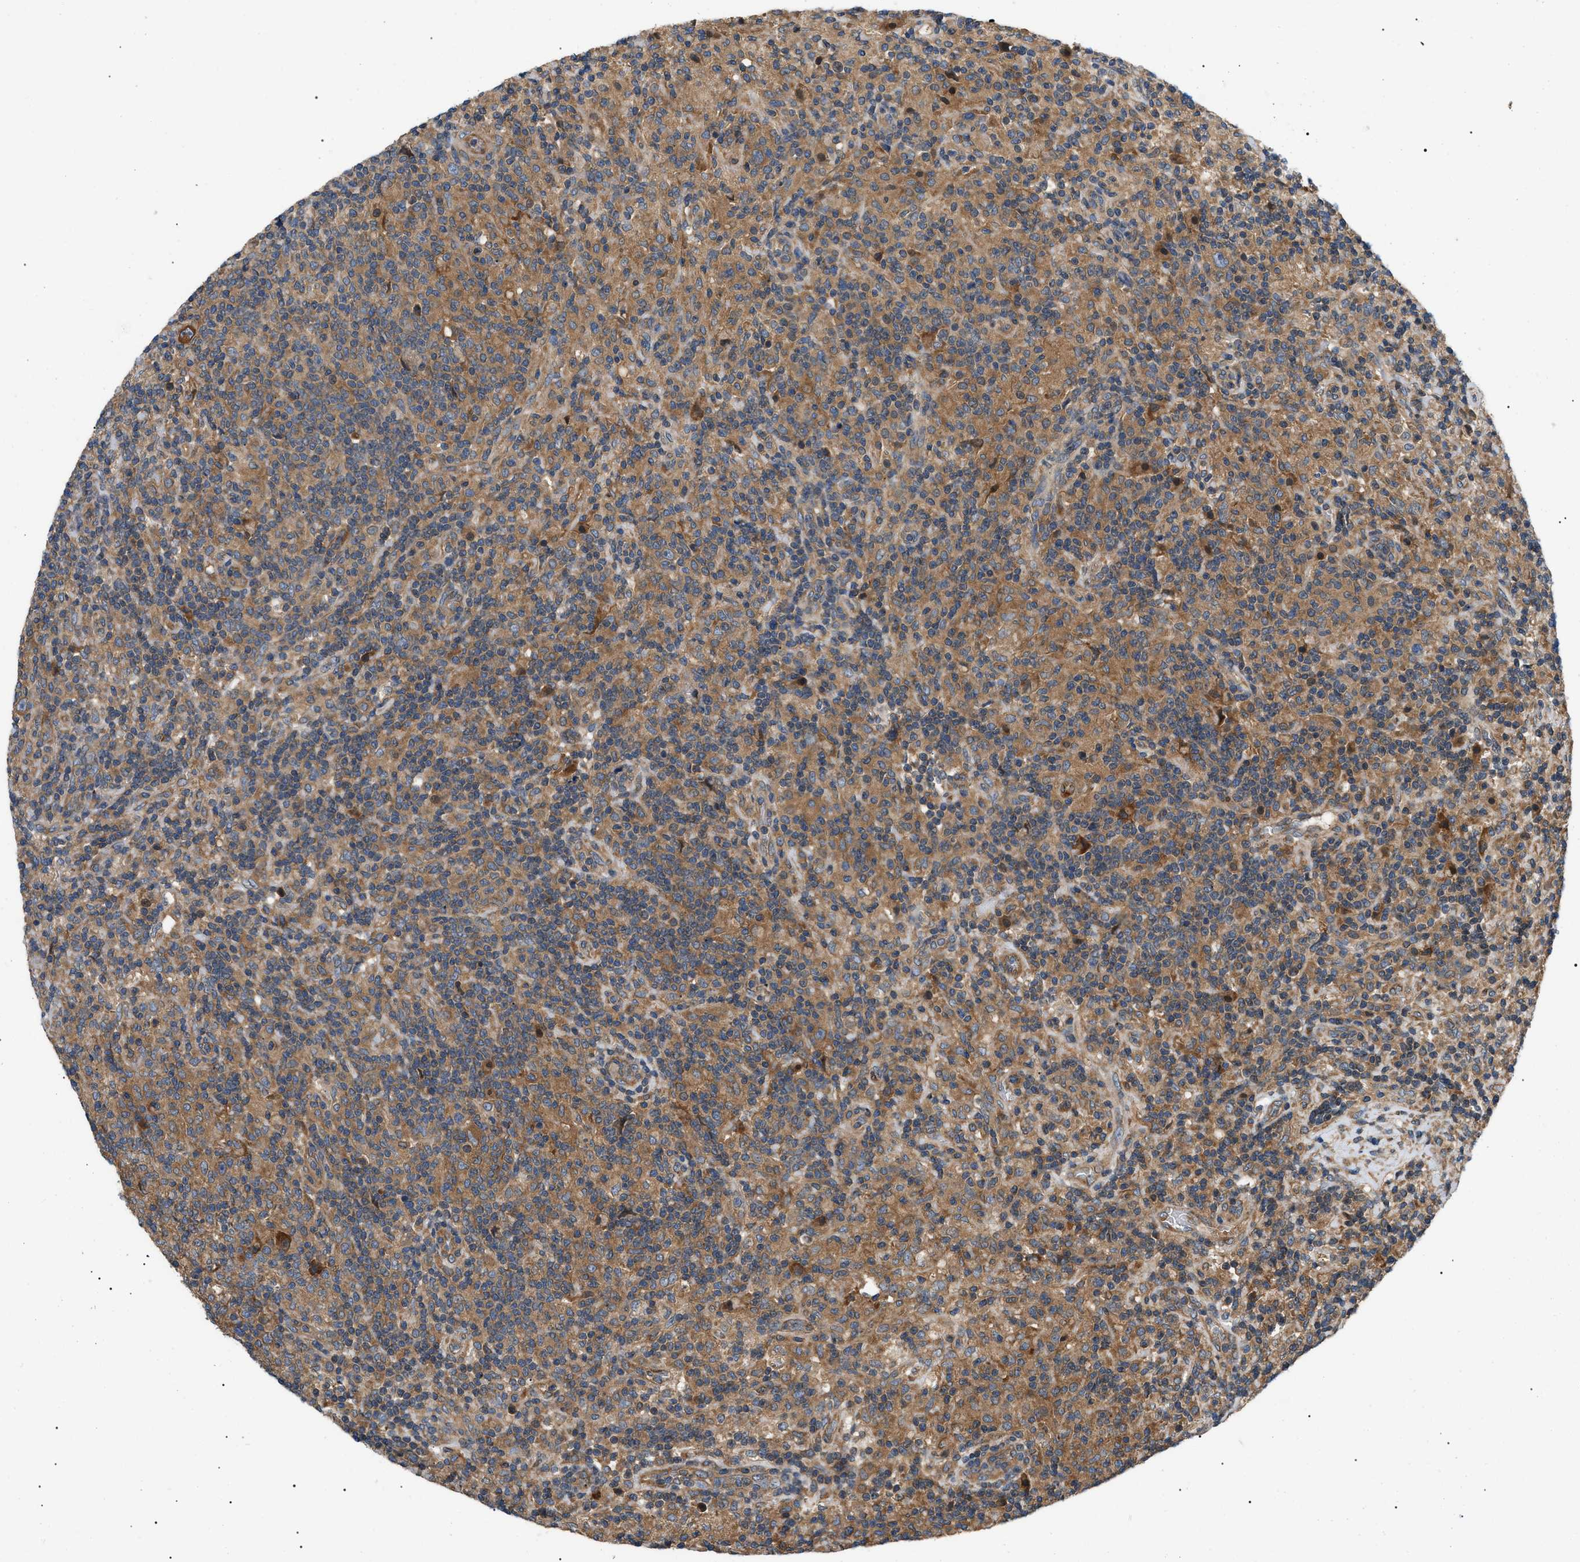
{"staining": {"intensity": "moderate", "quantity": ">75%", "location": "cytoplasmic/membranous"}, "tissue": "lymphoma", "cell_type": "Tumor cells", "image_type": "cancer", "snomed": [{"axis": "morphology", "description": "Hodgkin's disease, NOS"}, {"axis": "topography", "description": "Lymph node"}], "caption": "An immunohistochemistry (IHC) image of tumor tissue is shown. Protein staining in brown highlights moderate cytoplasmic/membranous positivity in Hodgkin's disease within tumor cells. (Stains: DAB (3,3'-diaminobenzidine) in brown, nuclei in blue, Microscopy: brightfield microscopy at high magnification).", "gene": "PPM1B", "patient": {"sex": "male", "age": 70}}